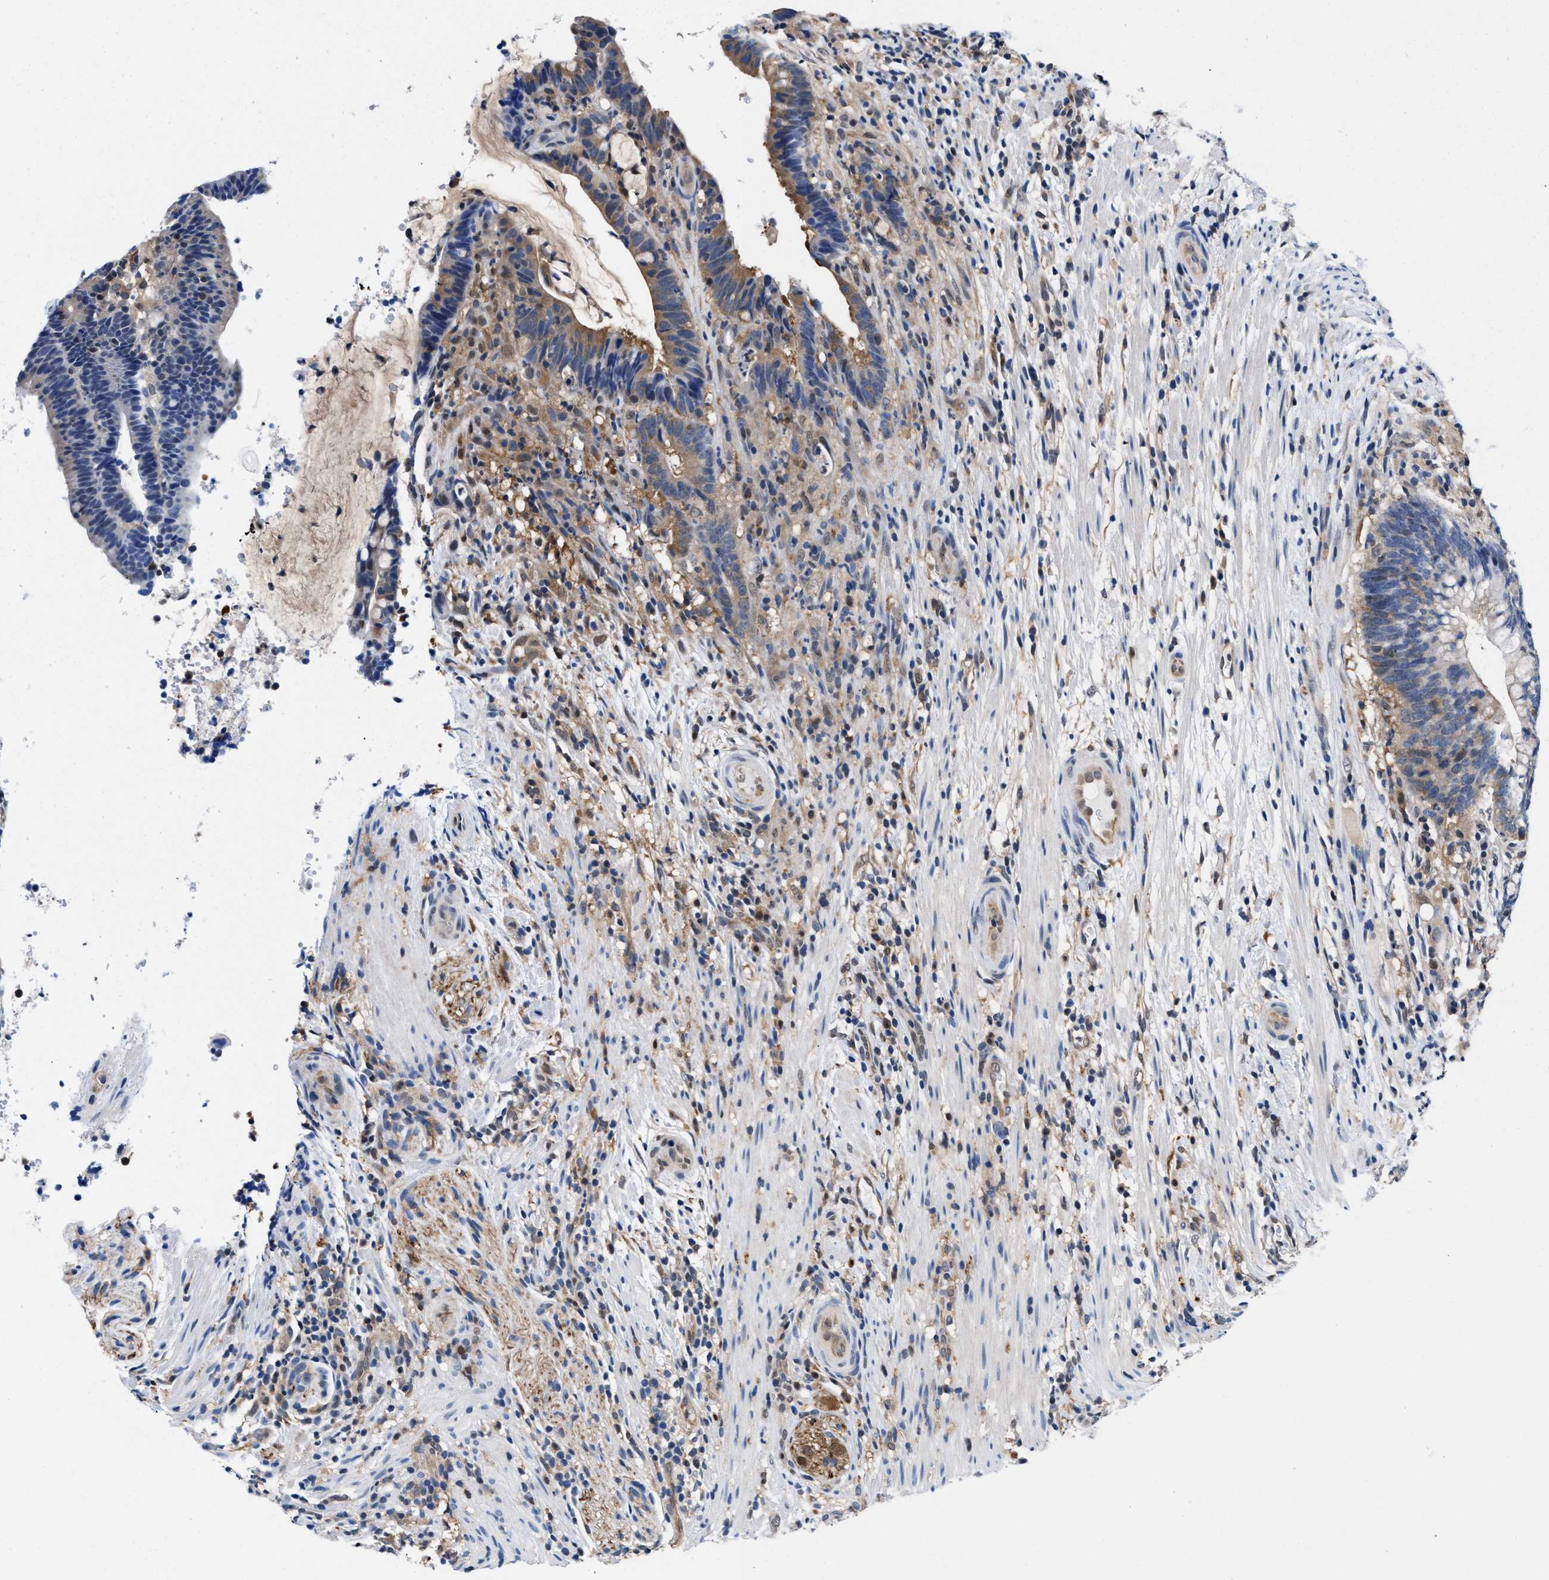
{"staining": {"intensity": "moderate", "quantity": "<25%", "location": "cytoplasmic/membranous"}, "tissue": "colorectal cancer", "cell_type": "Tumor cells", "image_type": "cancer", "snomed": [{"axis": "morphology", "description": "Adenocarcinoma, NOS"}, {"axis": "topography", "description": "Colon"}], "caption": "Brown immunohistochemical staining in human colorectal cancer reveals moderate cytoplasmic/membranous expression in approximately <25% of tumor cells. (DAB = brown stain, brightfield microscopy at high magnification).", "gene": "ACLY", "patient": {"sex": "female", "age": 66}}